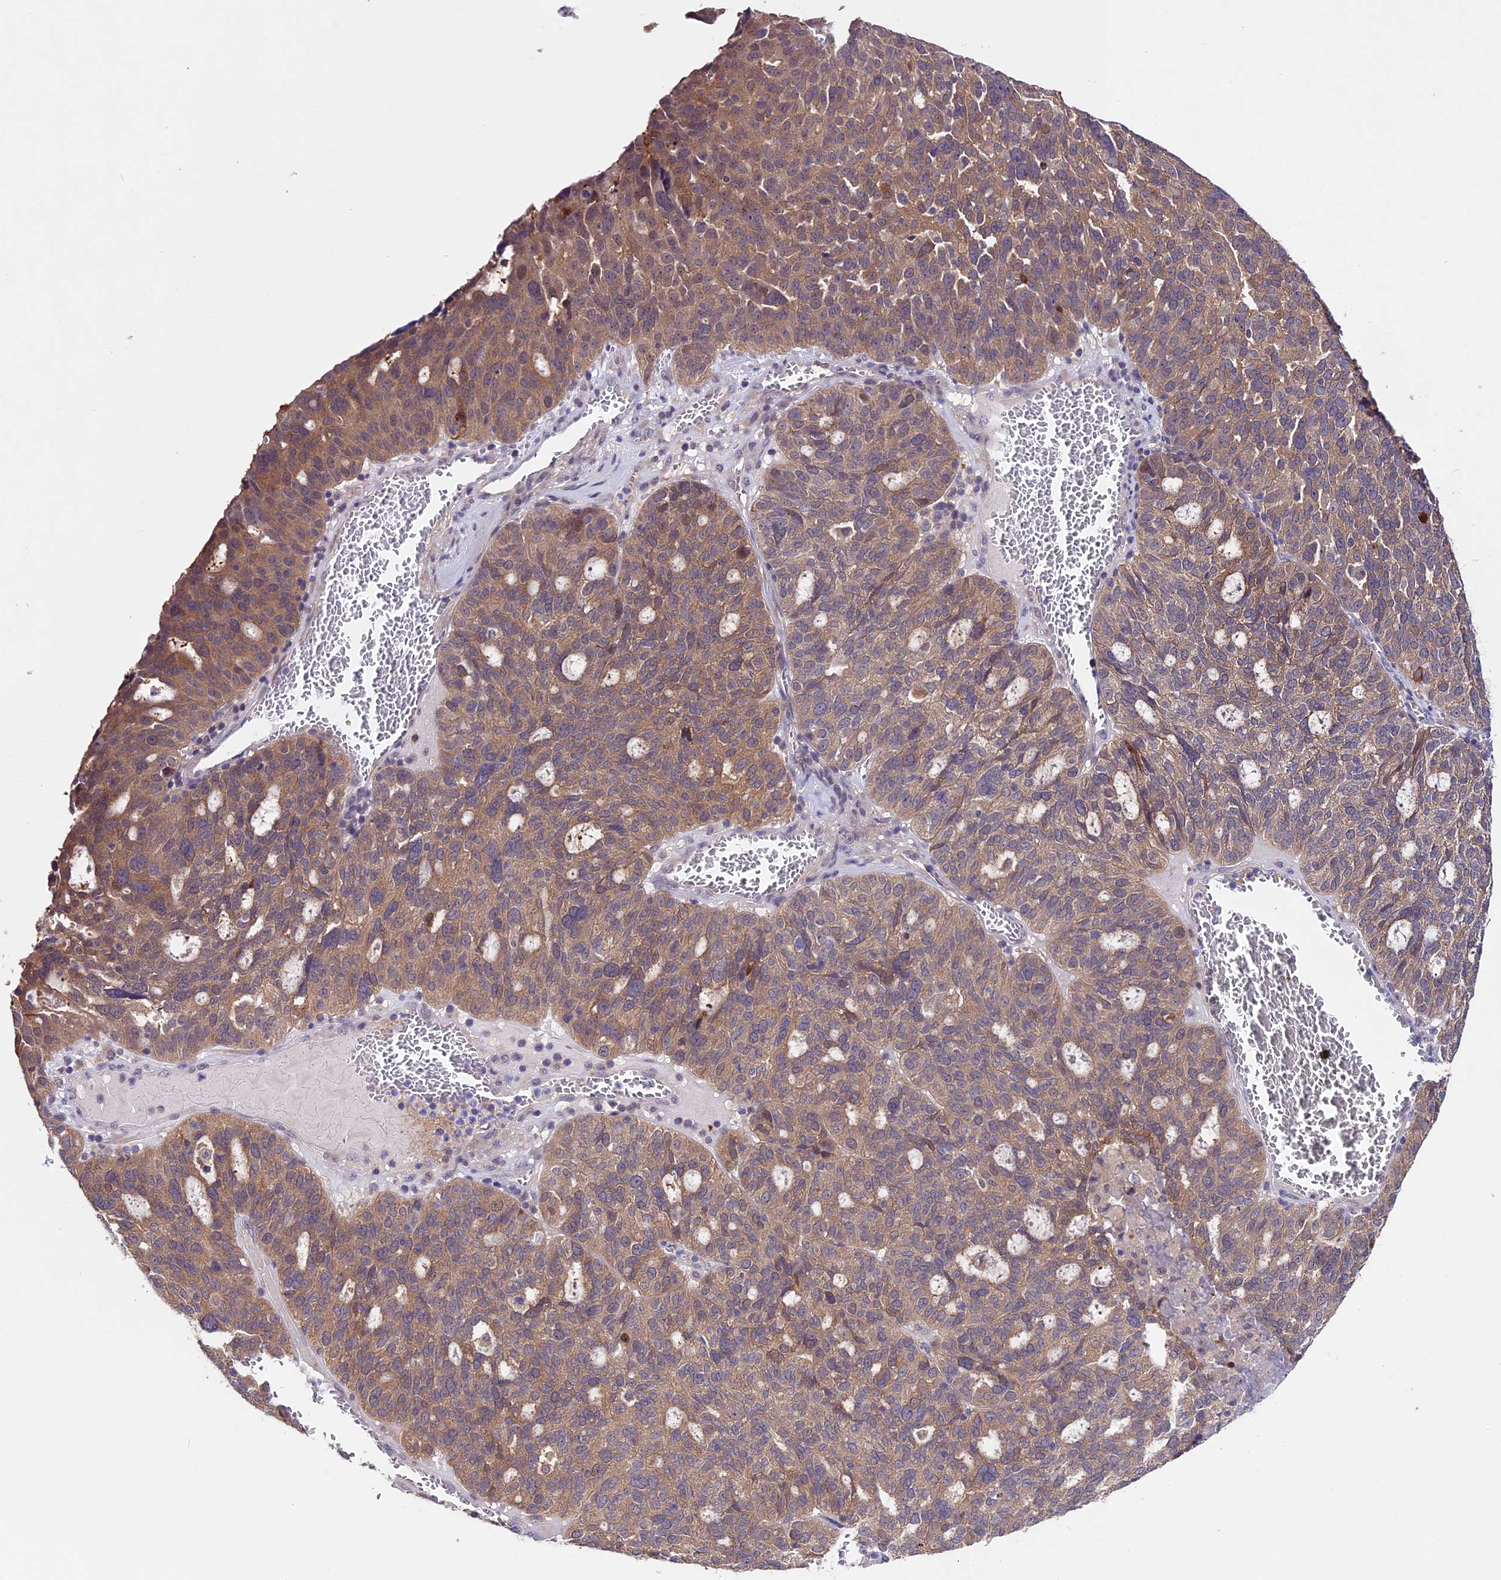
{"staining": {"intensity": "weak", "quantity": ">75%", "location": "cytoplasmic/membranous"}, "tissue": "ovarian cancer", "cell_type": "Tumor cells", "image_type": "cancer", "snomed": [{"axis": "morphology", "description": "Cystadenocarcinoma, serous, NOS"}, {"axis": "topography", "description": "Ovary"}], "caption": "Immunohistochemical staining of human ovarian cancer (serous cystadenocarcinoma) exhibits weak cytoplasmic/membranous protein expression in about >75% of tumor cells. (IHC, brightfield microscopy, high magnification).", "gene": "XKR7", "patient": {"sex": "female", "age": 59}}